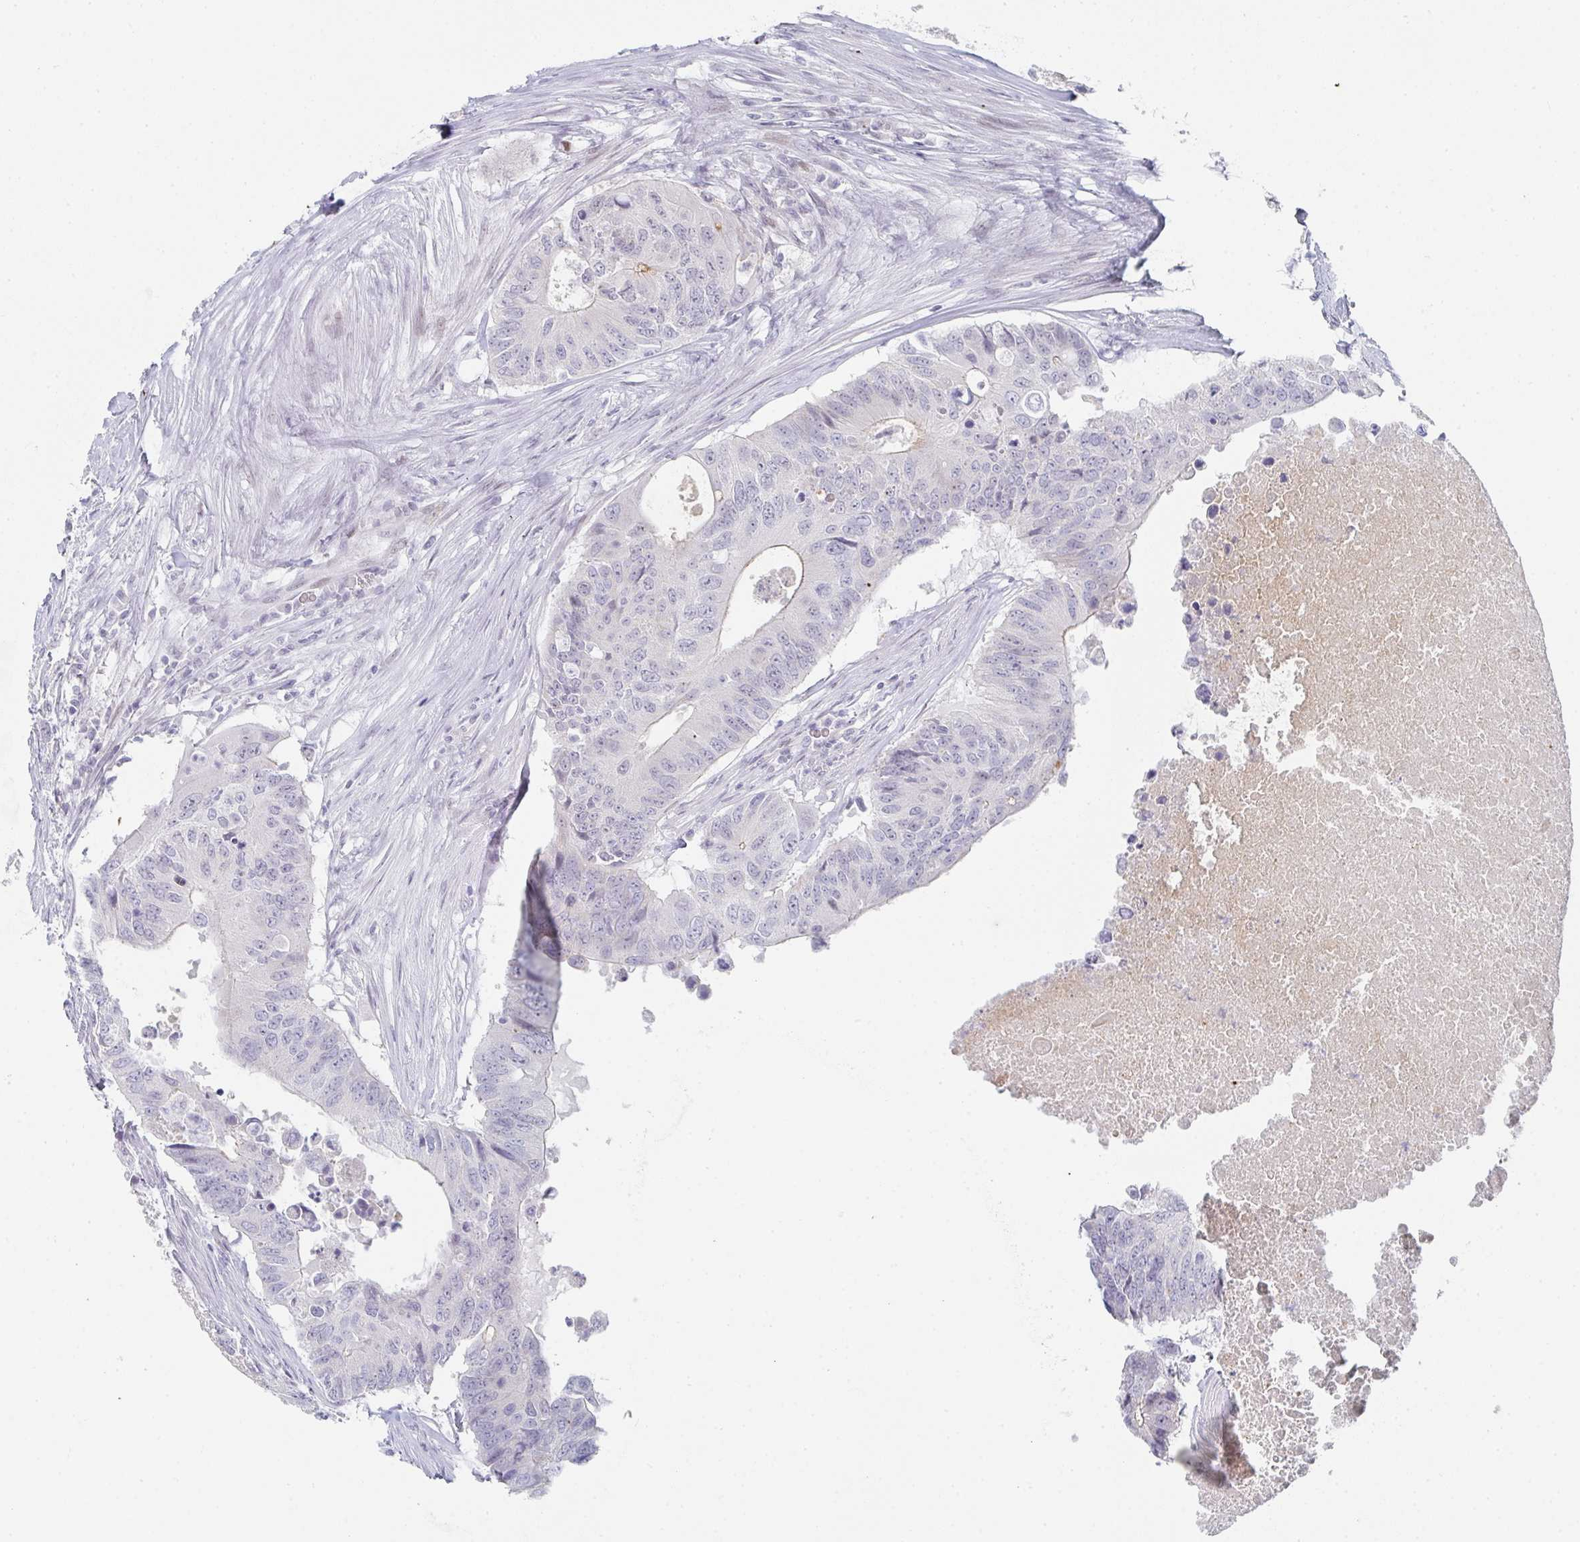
{"staining": {"intensity": "negative", "quantity": "none", "location": "none"}, "tissue": "colorectal cancer", "cell_type": "Tumor cells", "image_type": "cancer", "snomed": [{"axis": "morphology", "description": "Adenocarcinoma, NOS"}, {"axis": "topography", "description": "Colon"}], "caption": "Histopathology image shows no significant protein expression in tumor cells of colorectal cancer.", "gene": "POU2AF2", "patient": {"sex": "male", "age": 71}}